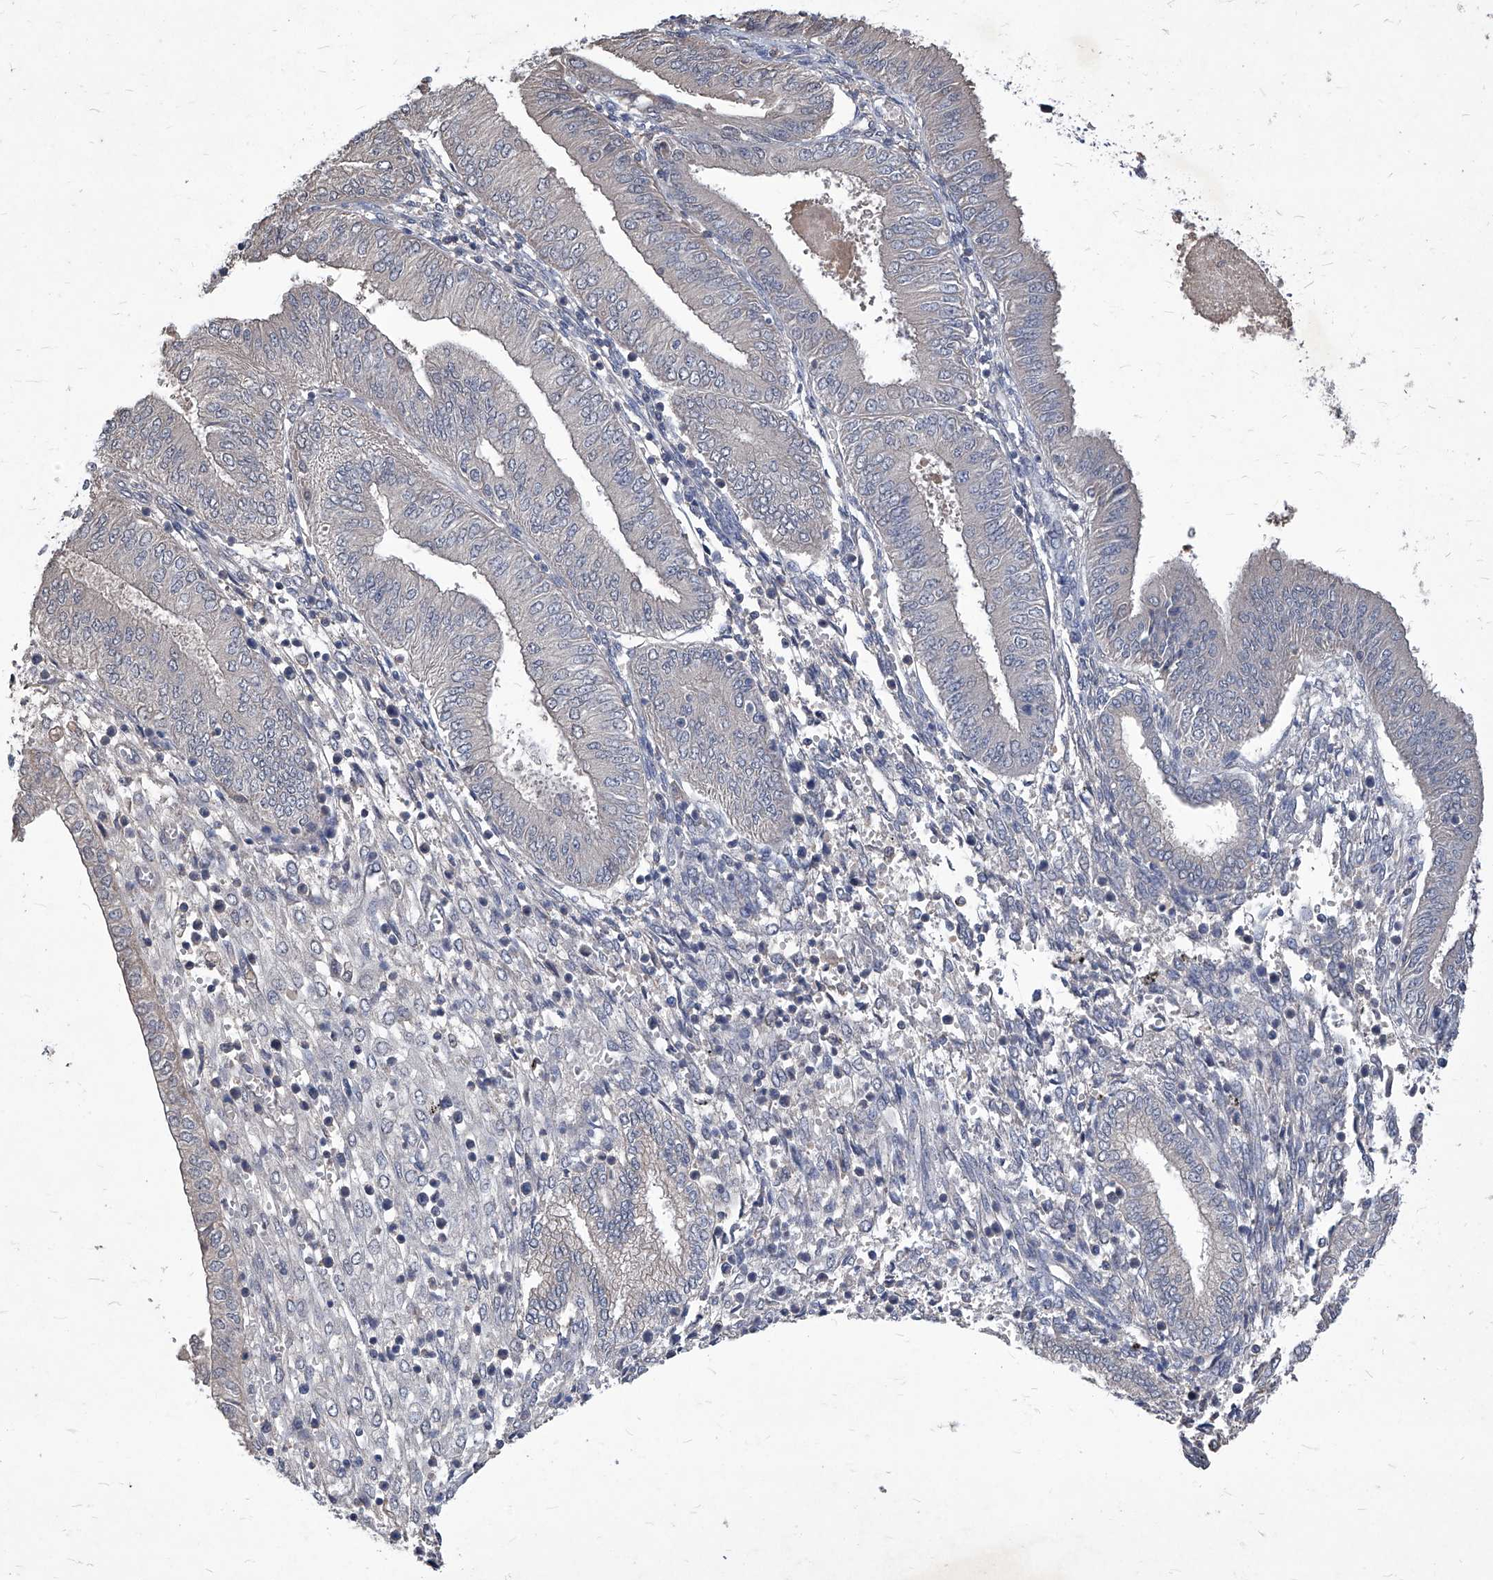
{"staining": {"intensity": "negative", "quantity": "none", "location": "none"}, "tissue": "endometrial cancer", "cell_type": "Tumor cells", "image_type": "cancer", "snomed": [{"axis": "morphology", "description": "Adenocarcinoma, NOS"}, {"axis": "topography", "description": "Endometrium"}], "caption": "Endometrial adenocarcinoma was stained to show a protein in brown. There is no significant positivity in tumor cells. Brightfield microscopy of IHC stained with DAB (brown) and hematoxylin (blue), captured at high magnification.", "gene": "SYNGR1", "patient": {"sex": "female", "age": 53}}